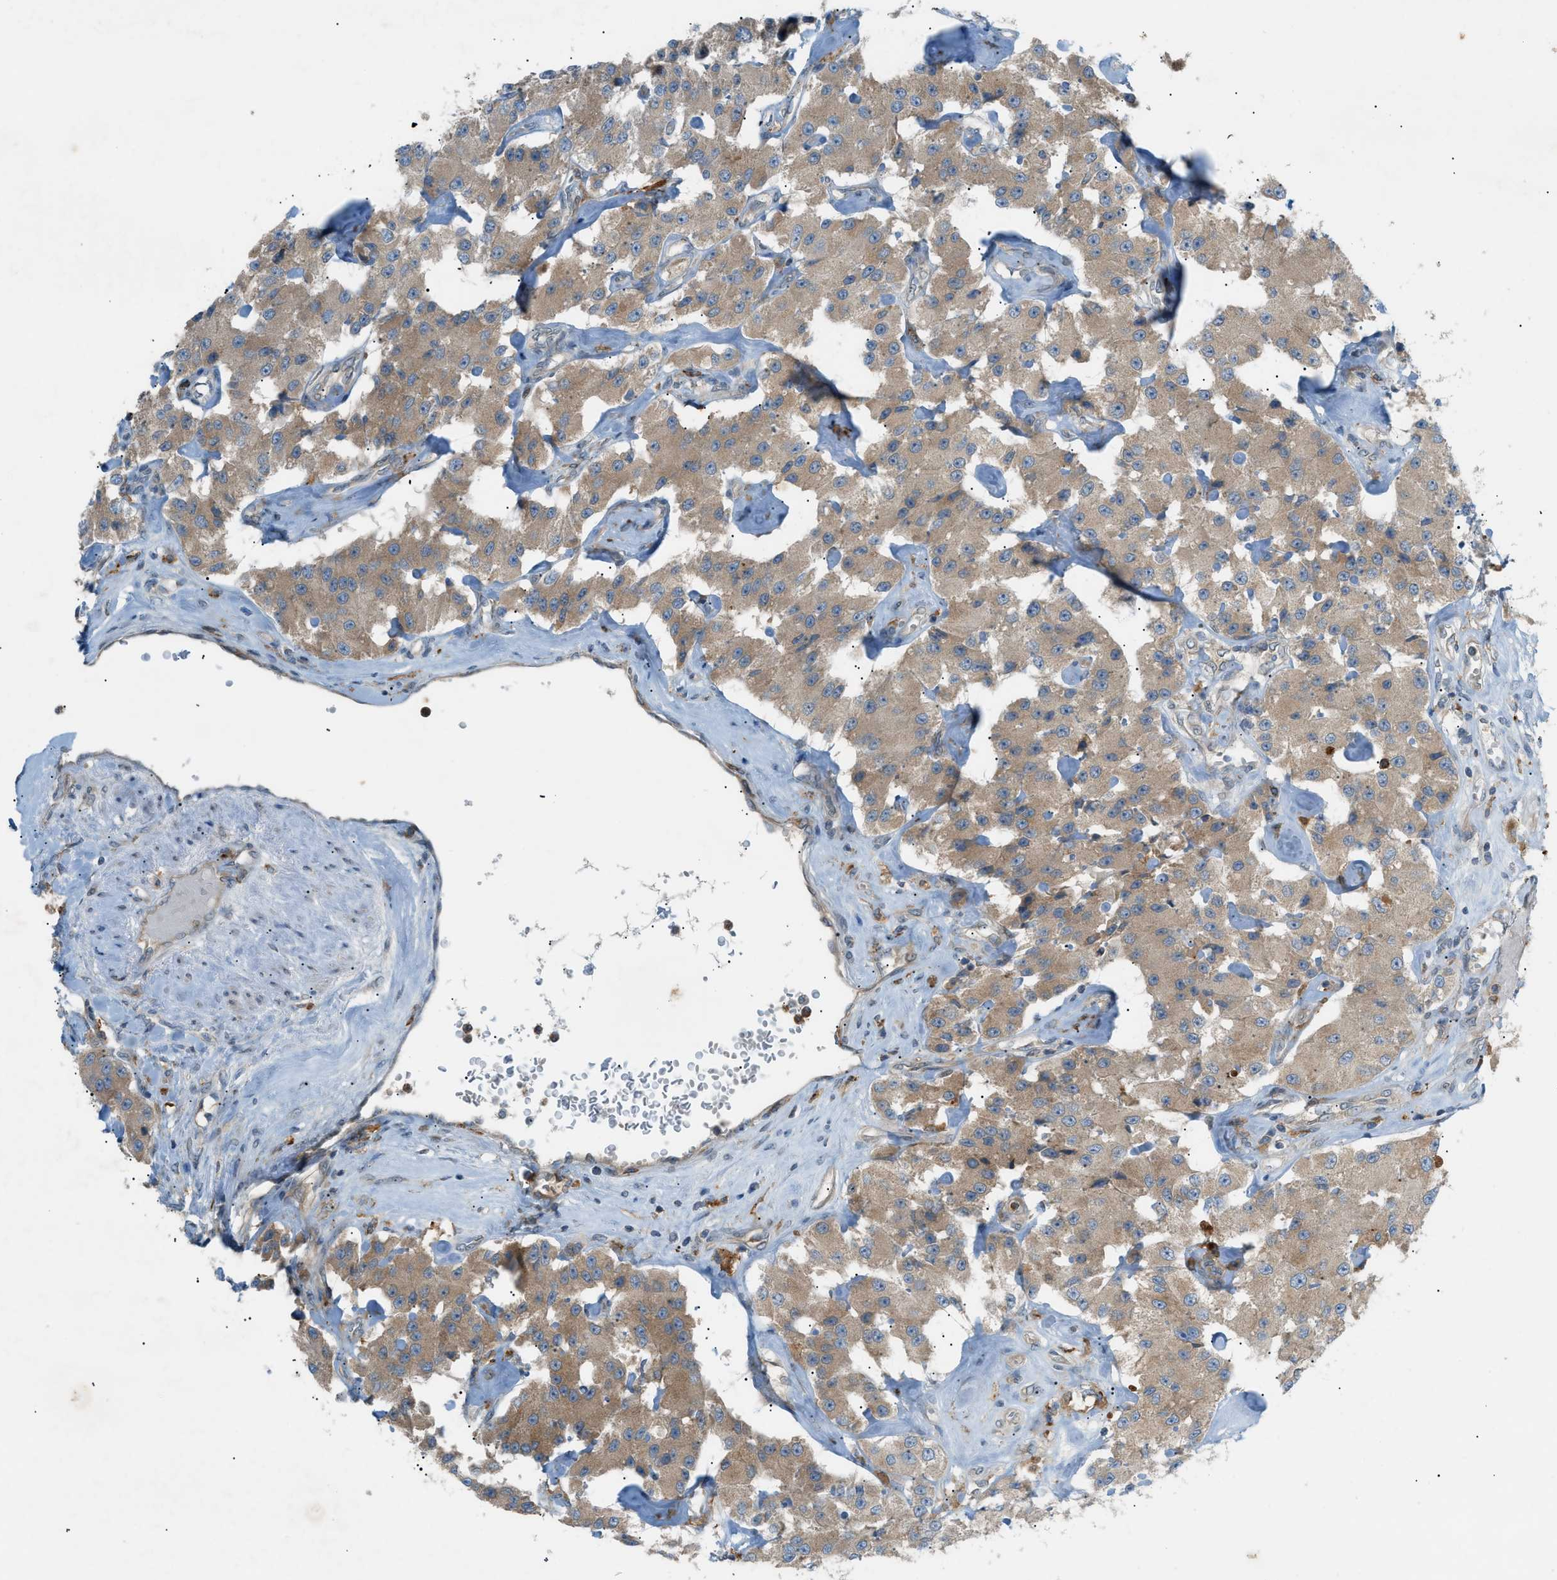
{"staining": {"intensity": "weak", "quantity": ">75%", "location": "cytoplasmic/membranous"}, "tissue": "carcinoid", "cell_type": "Tumor cells", "image_type": "cancer", "snomed": [{"axis": "morphology", "description": "Carcinoid, malignant, NOS"}, {"axis": "topography", "description": "Pancreas"}], "caption": "A micrograph of carcinoid (malignant) stained for a protein exhibits weak cytoplasmic/membranous brown staining in tumor cells.", "gene": "DYRK1A", "patient": {"sex": "male", "age": 41}}